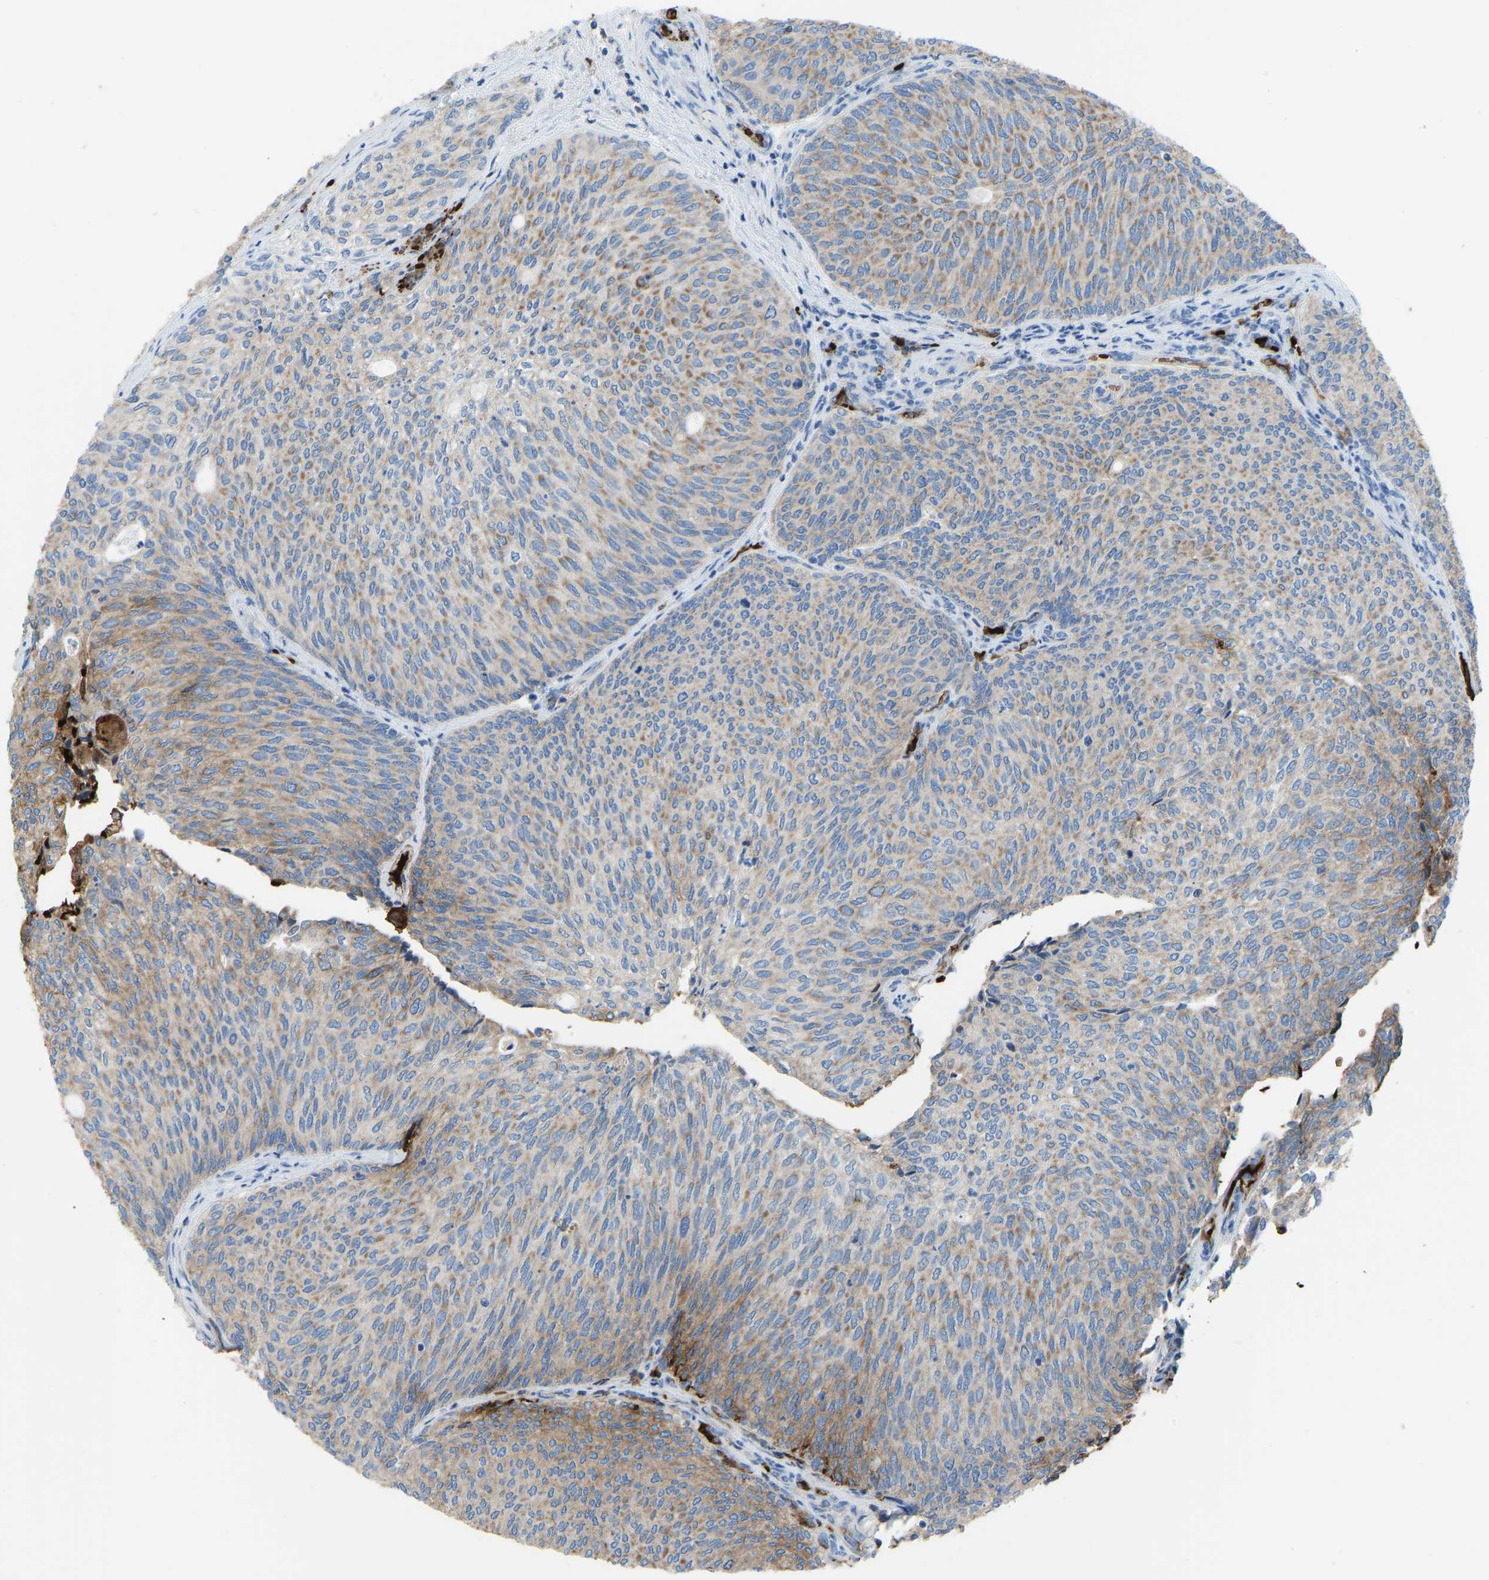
{"staining": {"intensity": "moderate", "quantity": "25%-75%", "location": "cytoplasmic/membranous"}, "tissue": "urothelial cancer", "cell_type": "Tumor cells", "image_type": "cancer", "snomed": [{"axis": "morphology", "description": "Urothelial carcinoma, Low grade"}, {"axis": "topography", "description": "Urinary bladder"}], "caption": "Immunohistochemistry photomicrograph of neoplastic tissue: low-grade urothelial carcinoma stained using immunohistochemistry shows medium levels of moderate protein expression localized specifically in the cytoplasmic/membranous of tumor cells, appearing as a cytoplasmic/membranous brown color.", "gene": "PIGS", "patient": {"sex": "female", "age": 79}}